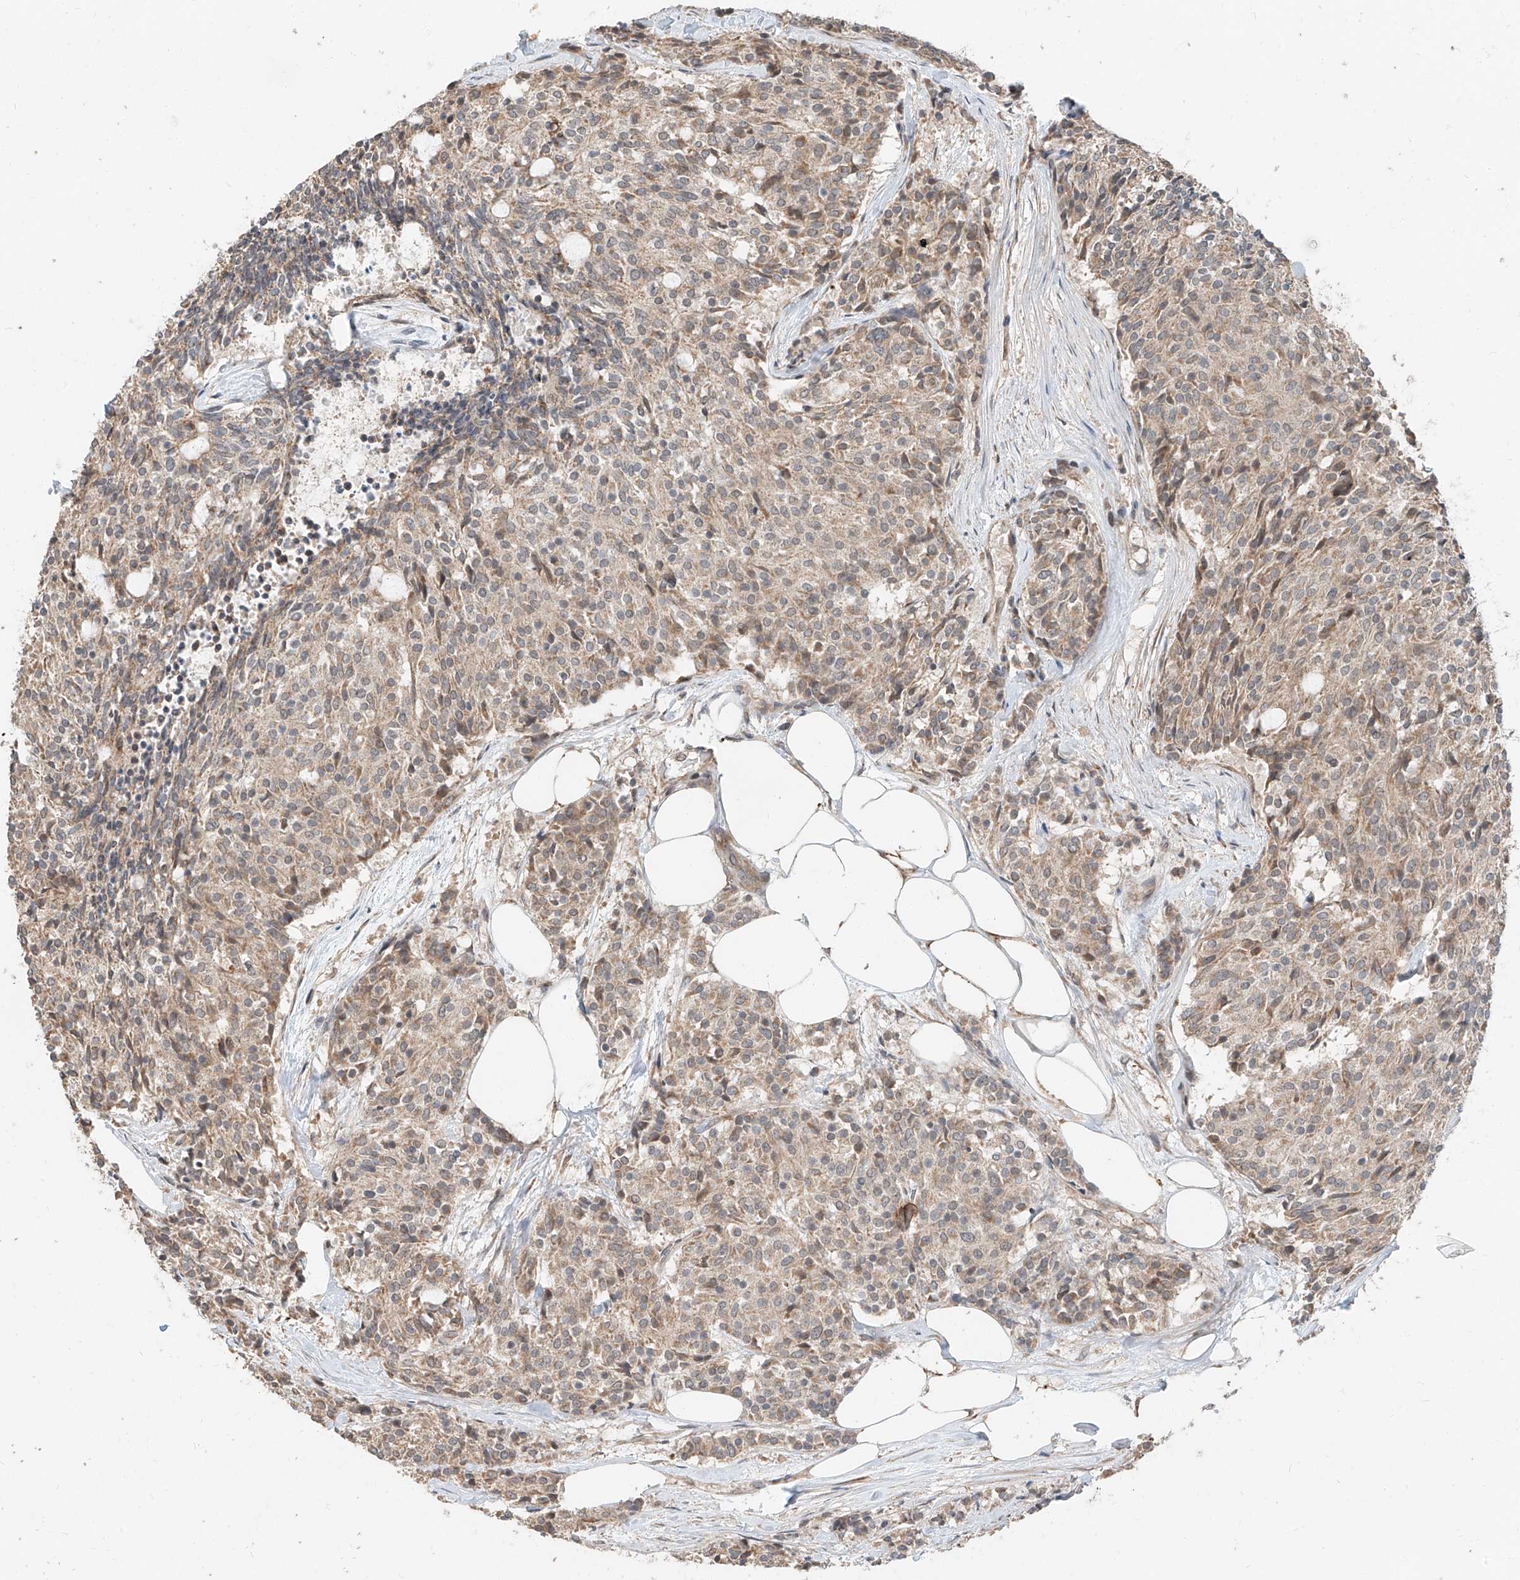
{"staining": {"intensity": "weak", "quantity": "25%-75%", "location": "cytoplasmic/membranous"}, "tissue": "carcinoid", "cell_type": "Tumor cells", "image_type": "cancer", "snomed": [{"axis": "morphology", "description": "Carcinoid, malignant, NOS"}, {"axis": "topography", "description": "Pancreas"}], "caption": "A brown stain labels weak cytoplasmic/membranous staining of a protein in human carcinoid tumor cells. (DAB (3,3'-diaminobenzidine) = brown stain, brightfield microscopy at high magnification).", "gene": "STX19", "patient": {"sex": "female", "age": 54}}